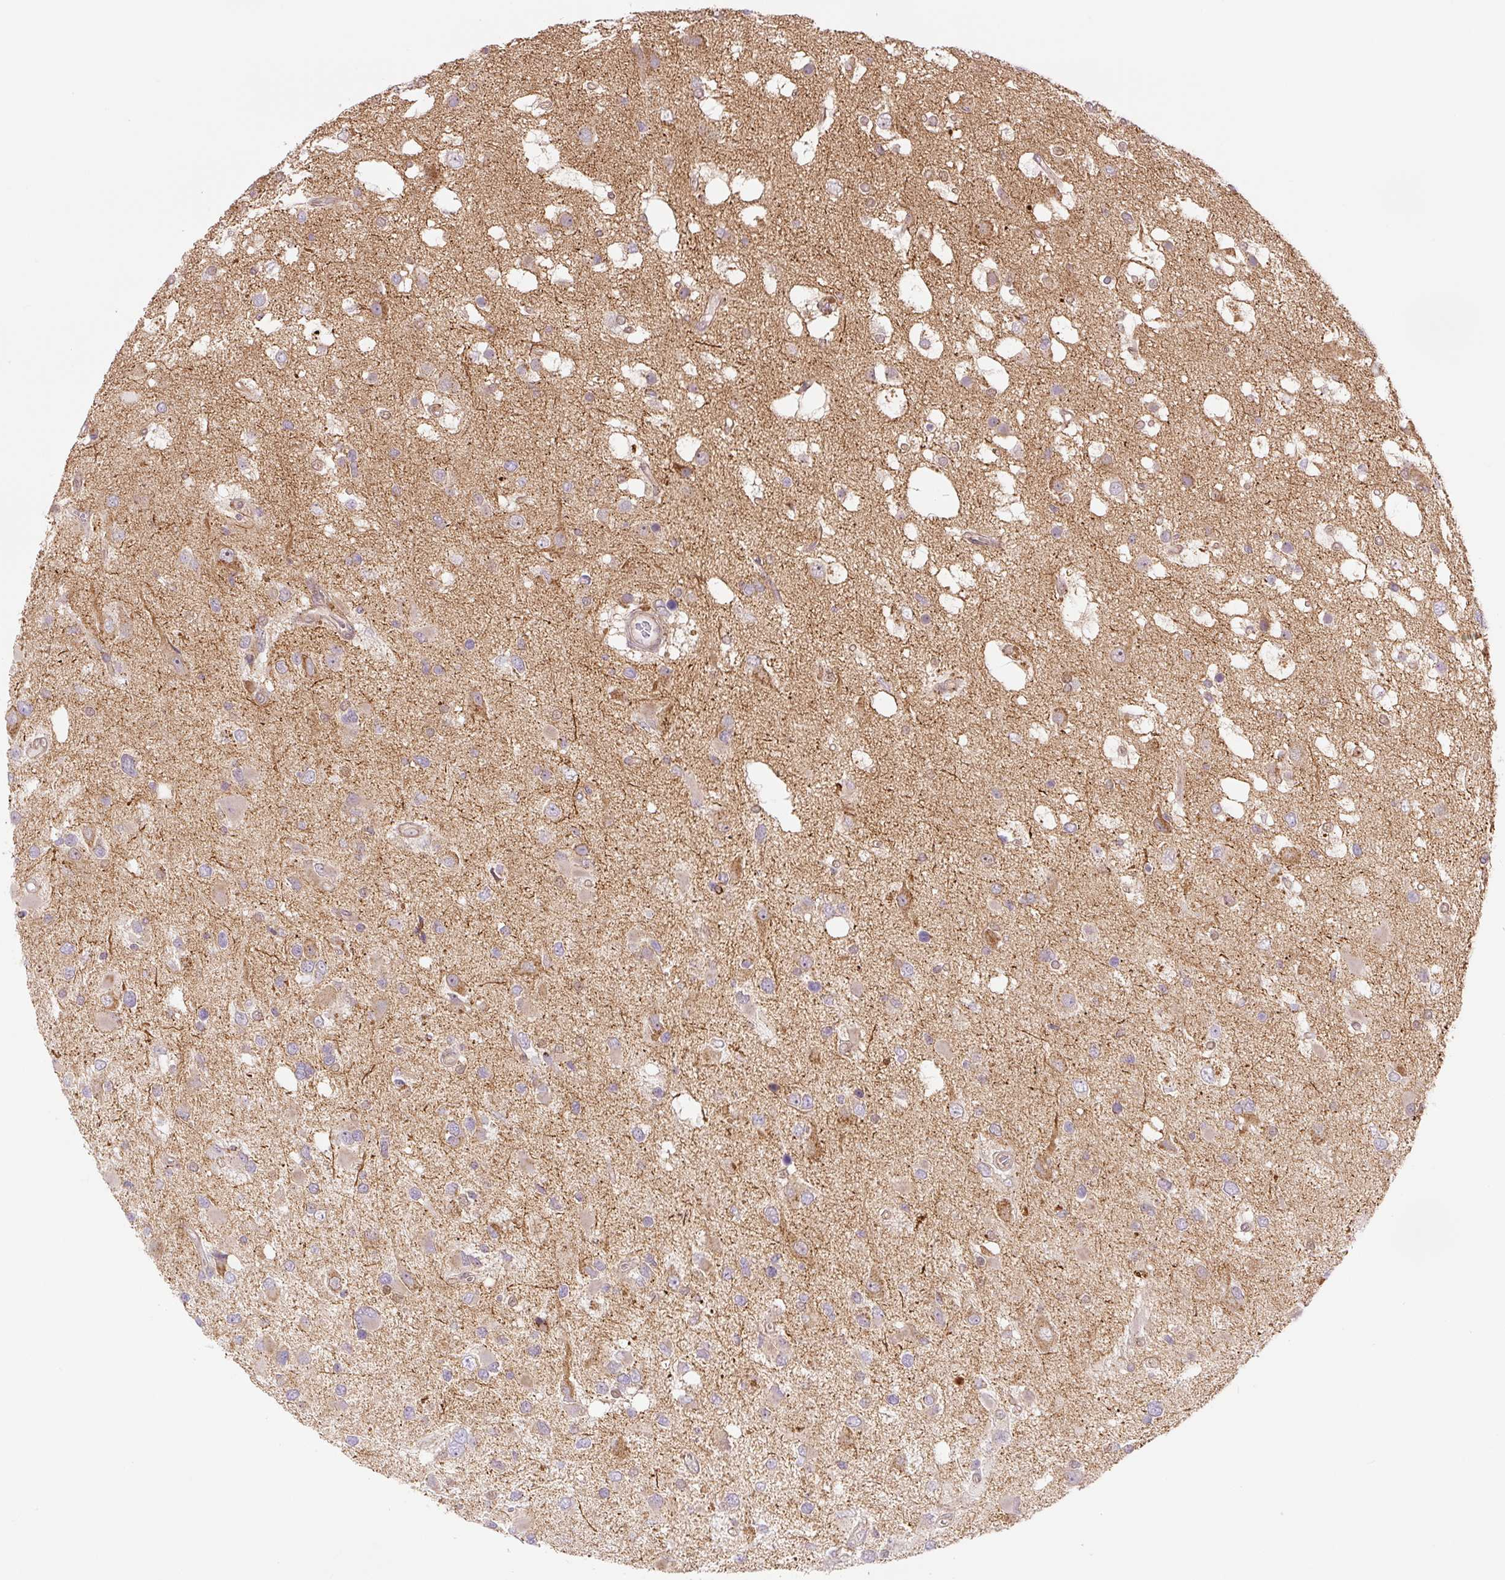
{"staining": {"intensity": "moderate", "quantity": "<25%", "location": "cytoplasmic/membranous"}, "tissue": "glioma", "cell_type": "Tumor cells", "image_type": "cancer", "snomed": [{"axis": "morphology", "description": "Glioma, malignant, High grade"}, {"axis": "topography", "description": "Brain"}], "caption": "High-power microscopy captured an IHC micrograph of glioma, revealing moderate cytoplasmic/membranous staining in about <25% of tumor cells.", "gene": "ZSWIM7", "patient": {"sex": "male", "age": 53}}